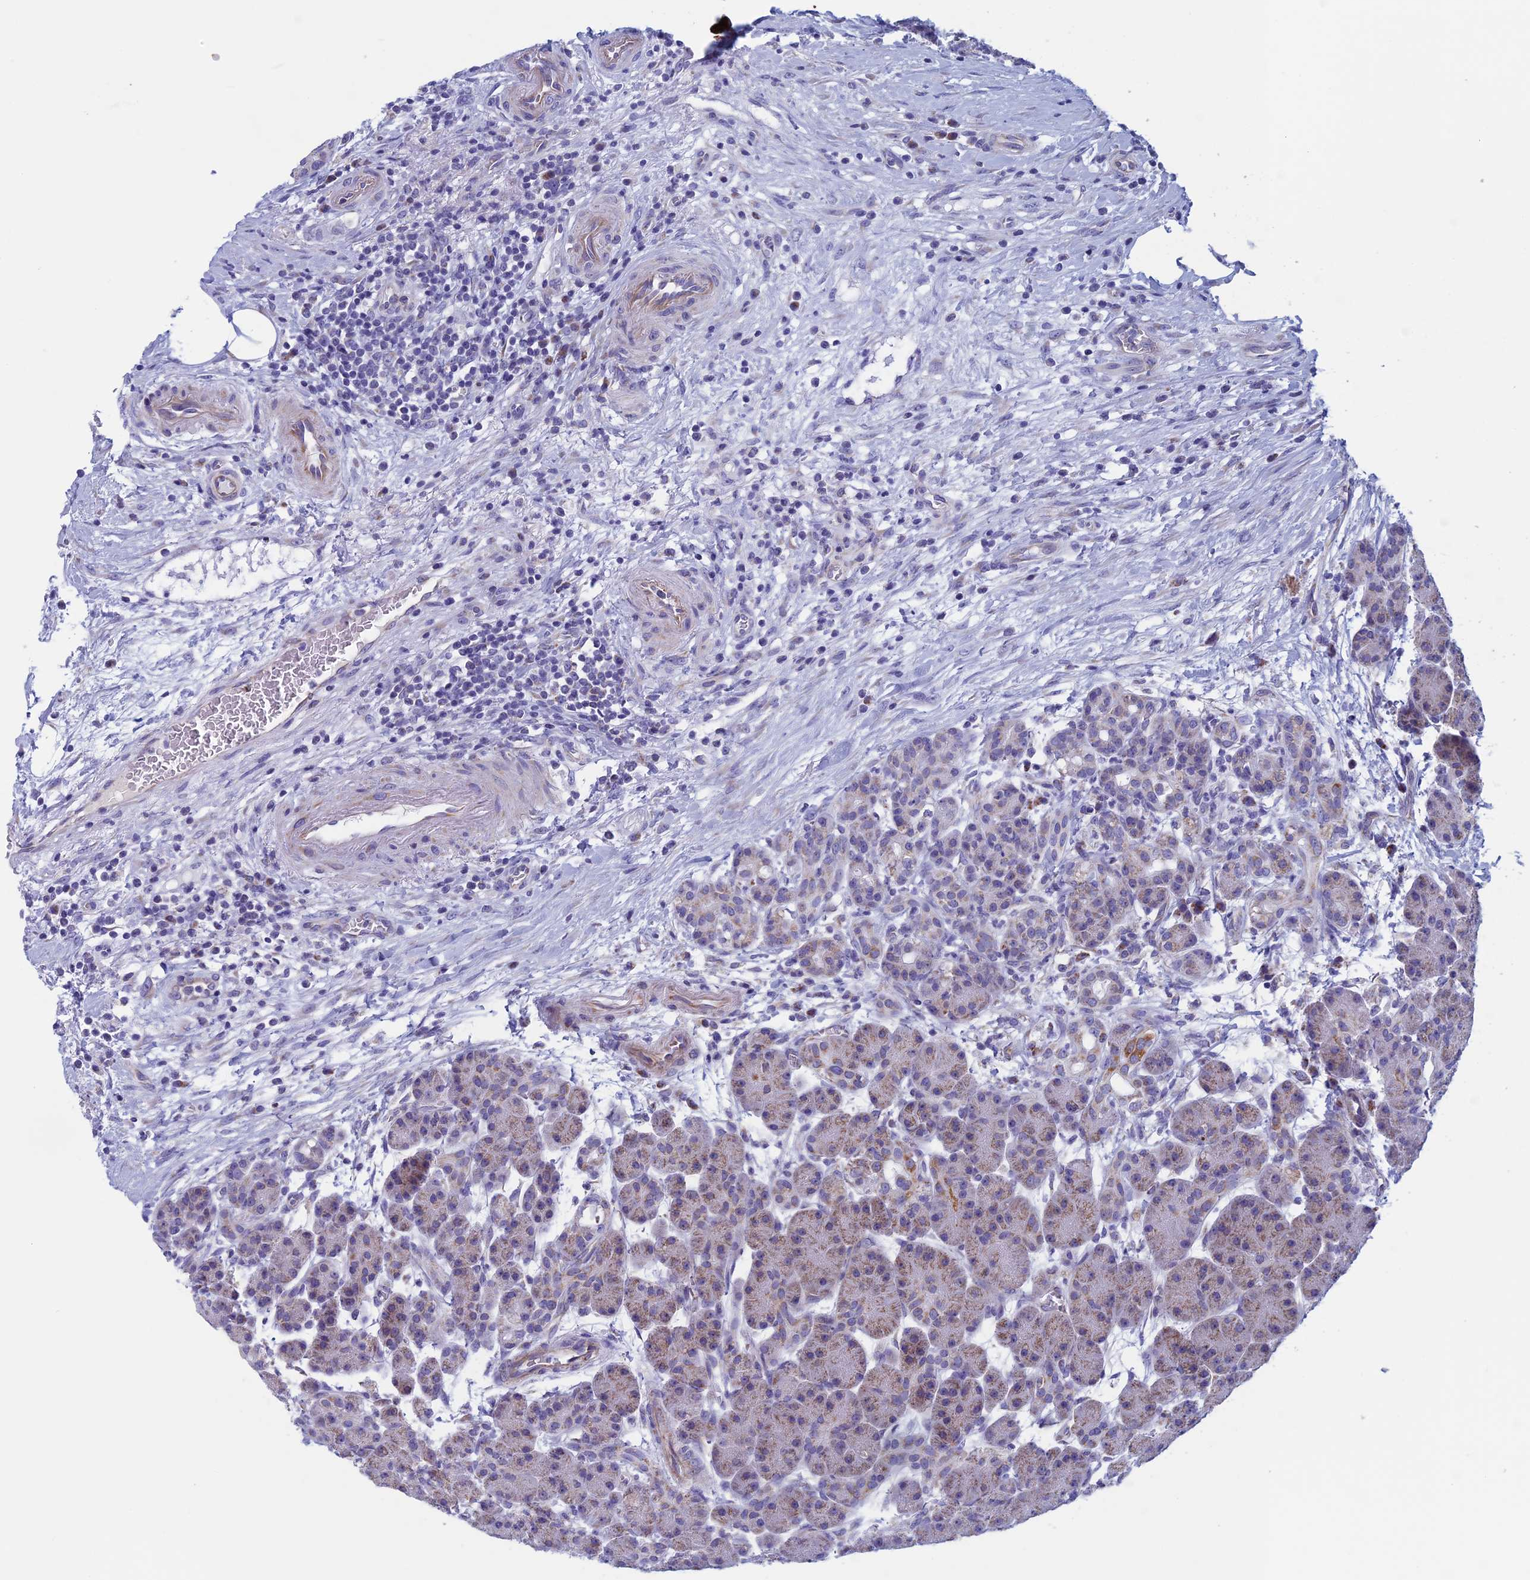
{"staining": {"intensity": "moderate", "quantity": "25%-75%", "location": "cytoplasmic/membranous"}, "tissue": "pancreas", "cell_type": "Exocrine glandular cells", "image_type": "normal", "snomed": [{"axis": "morphology", "description": "Normal tissue, NOS"}, {"axis": "topography", "description": "Pancreas"}], "caption": "A high-resolution image shows immunohistochemistry (IHC) staining of normal pancreas, which exhibits moderate cytoplasmic/membranous staining in about 25%-75% of exocrine glandular cells.", "gene": "NDUFB9", "patient": {"sex": "male", "age": 63}}